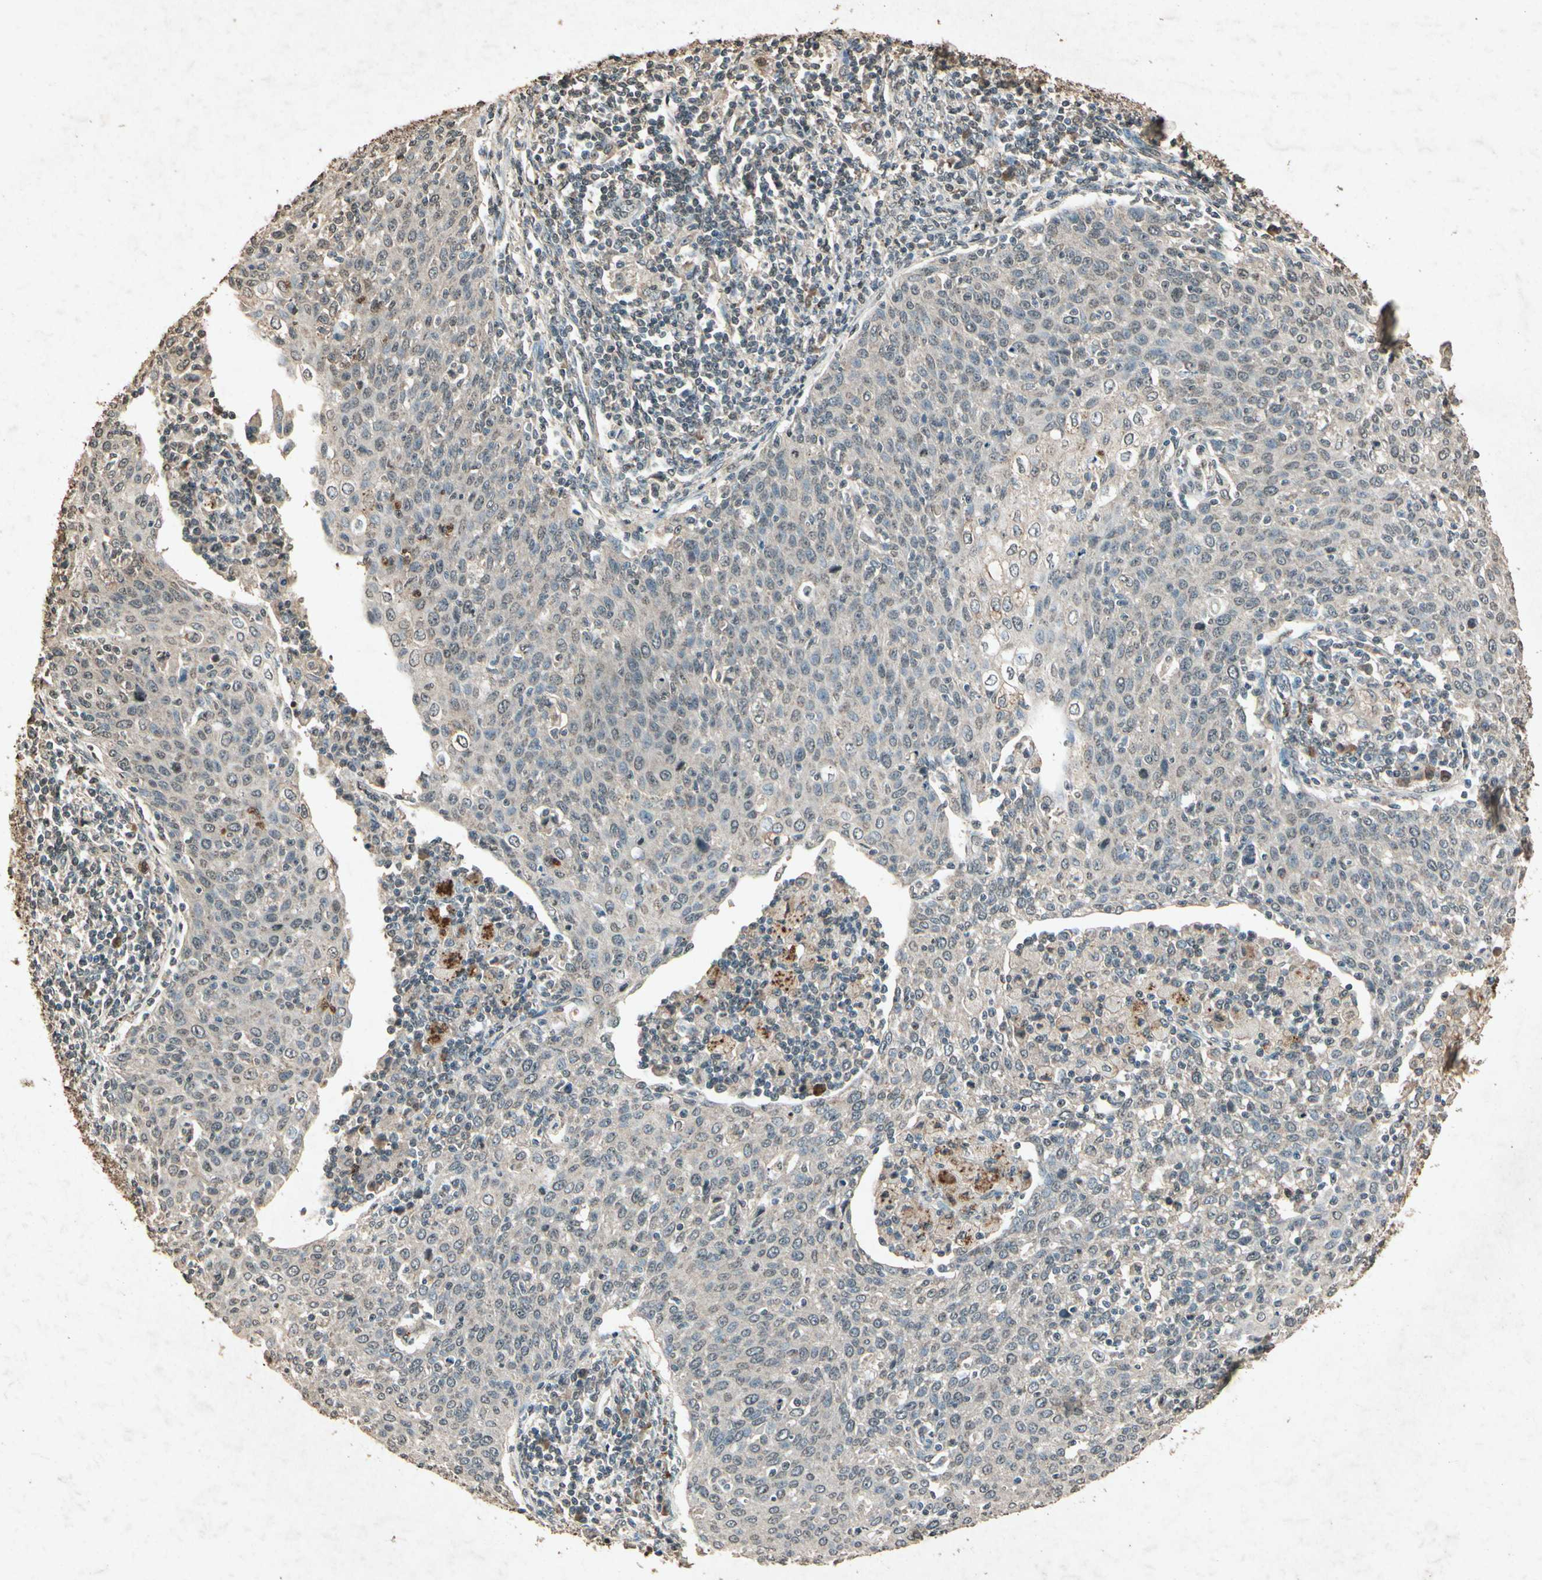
{"staining": {"intensity": "negative", "quantity": "none", "location": "none"}, "tissue": "cervical cancer", "cell_type": "Tumor cells", "image_type": "cancer", "snomed": [{"axis": "morphology", "description": "Squamous cell carcinoma, NOS"}, {"axis": "topography", "description": "Cervix"}], "caption": "Histopathology image shows no significant protein expression in tumor cells of cervical cancer (squamous cell carcinoma).", "gene": "GC", "patient": {"sex": "female", "age": 38}}